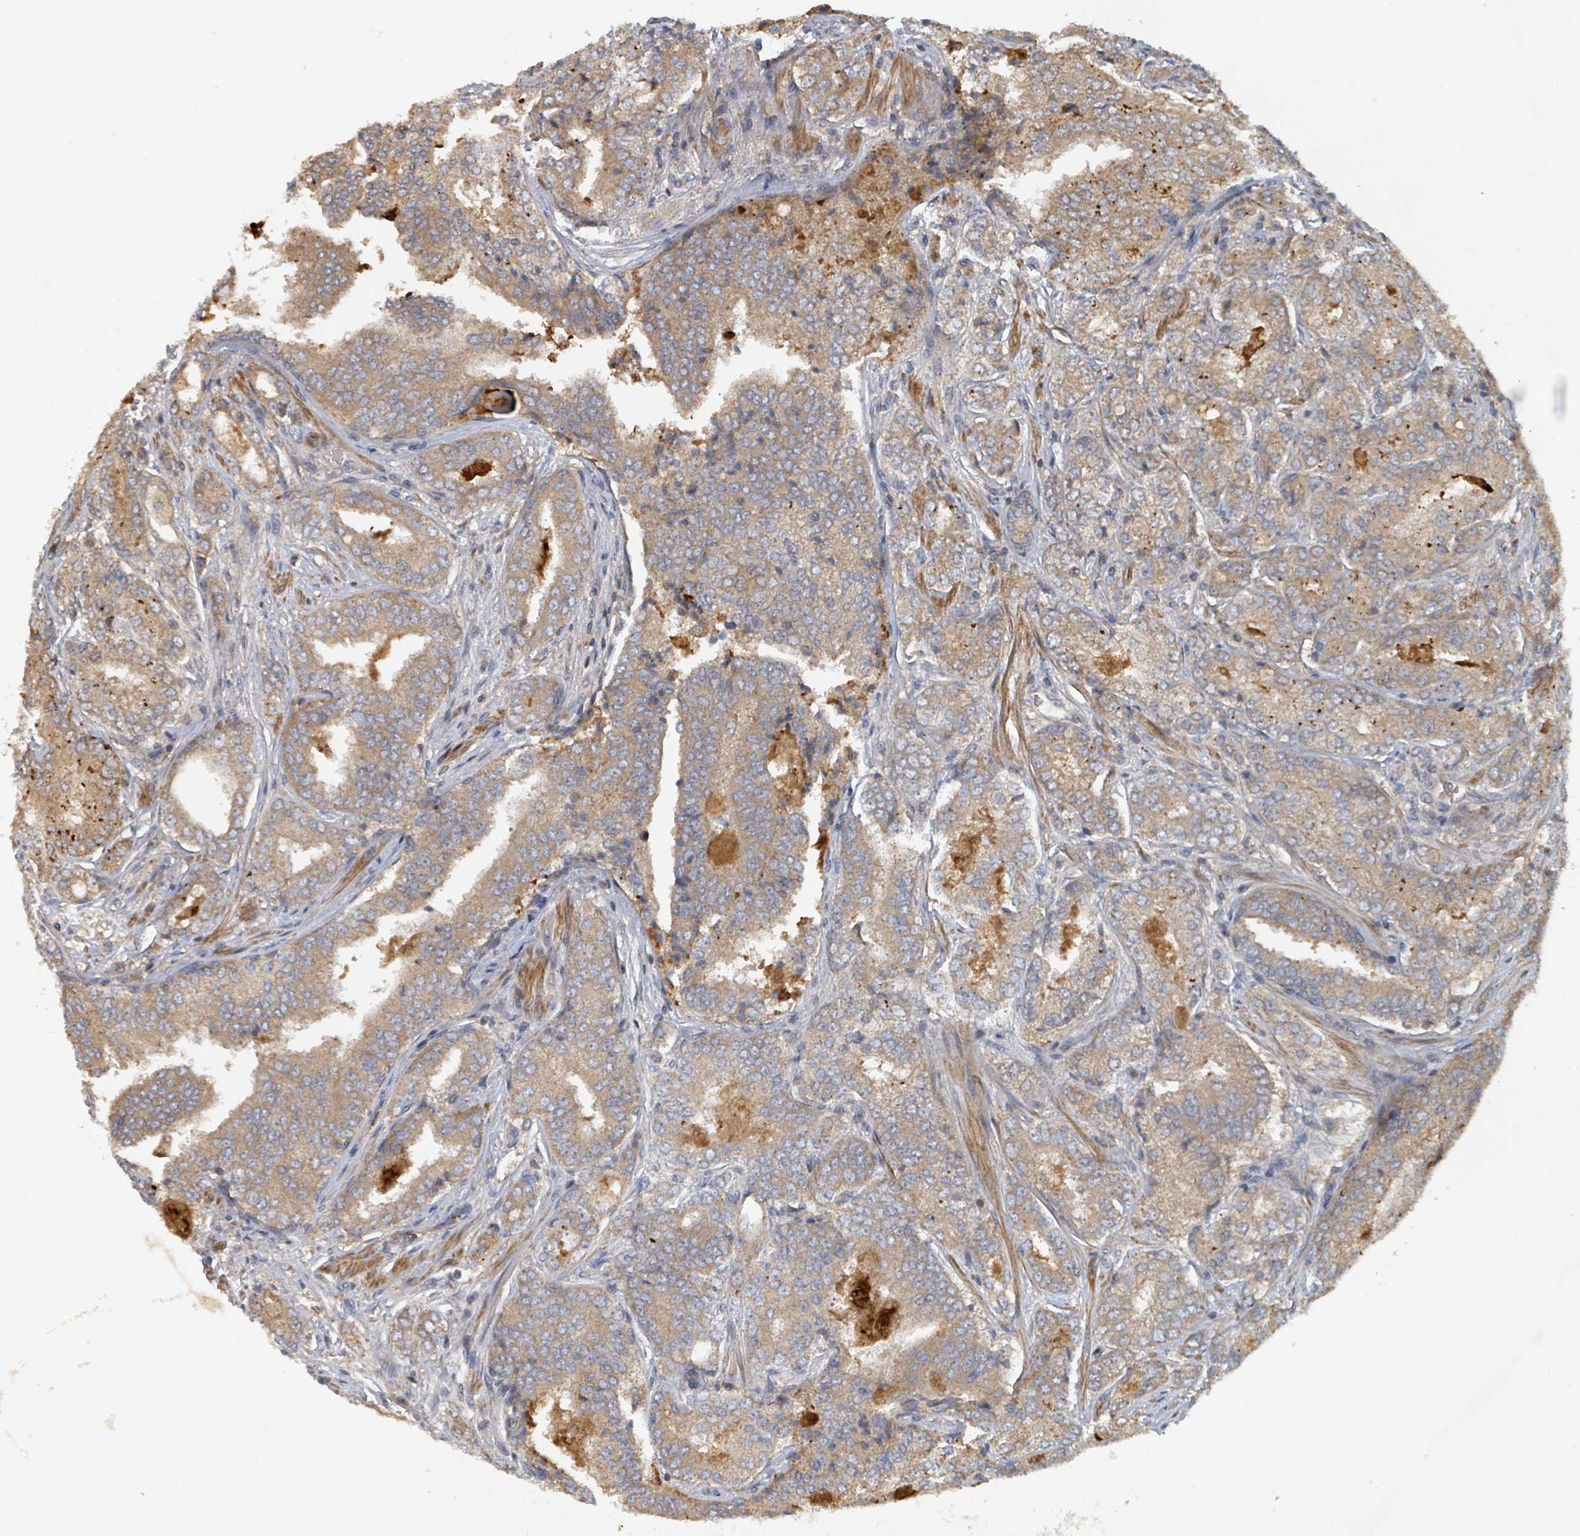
{"staining": {"intensity": "weak", "quantity": ">75%", "location": "cytoplasmic/membranous"}, "tissue": "prostate cancer", "cell_type": "Tumor cells", "image_type": "cancer", "snomed": [{"axis": "morphology", "description": "Adenocarcinoma, High grade"}, {"axis": "topography", "description": "Prostate"}], "caption": "High-magnification brightfield microscopy of prostate high-grade adenocarcinoma stained with DAB (3,3'-diaminobenzidine) (brown) and counterstained with hematoxylin (blue). tumor cells exhibit weak cytoplasmic/membranous staining is seen in approximately>75% of cells.", "gene": "DPM1", "patient": {"sex": "male", "age": 63}}